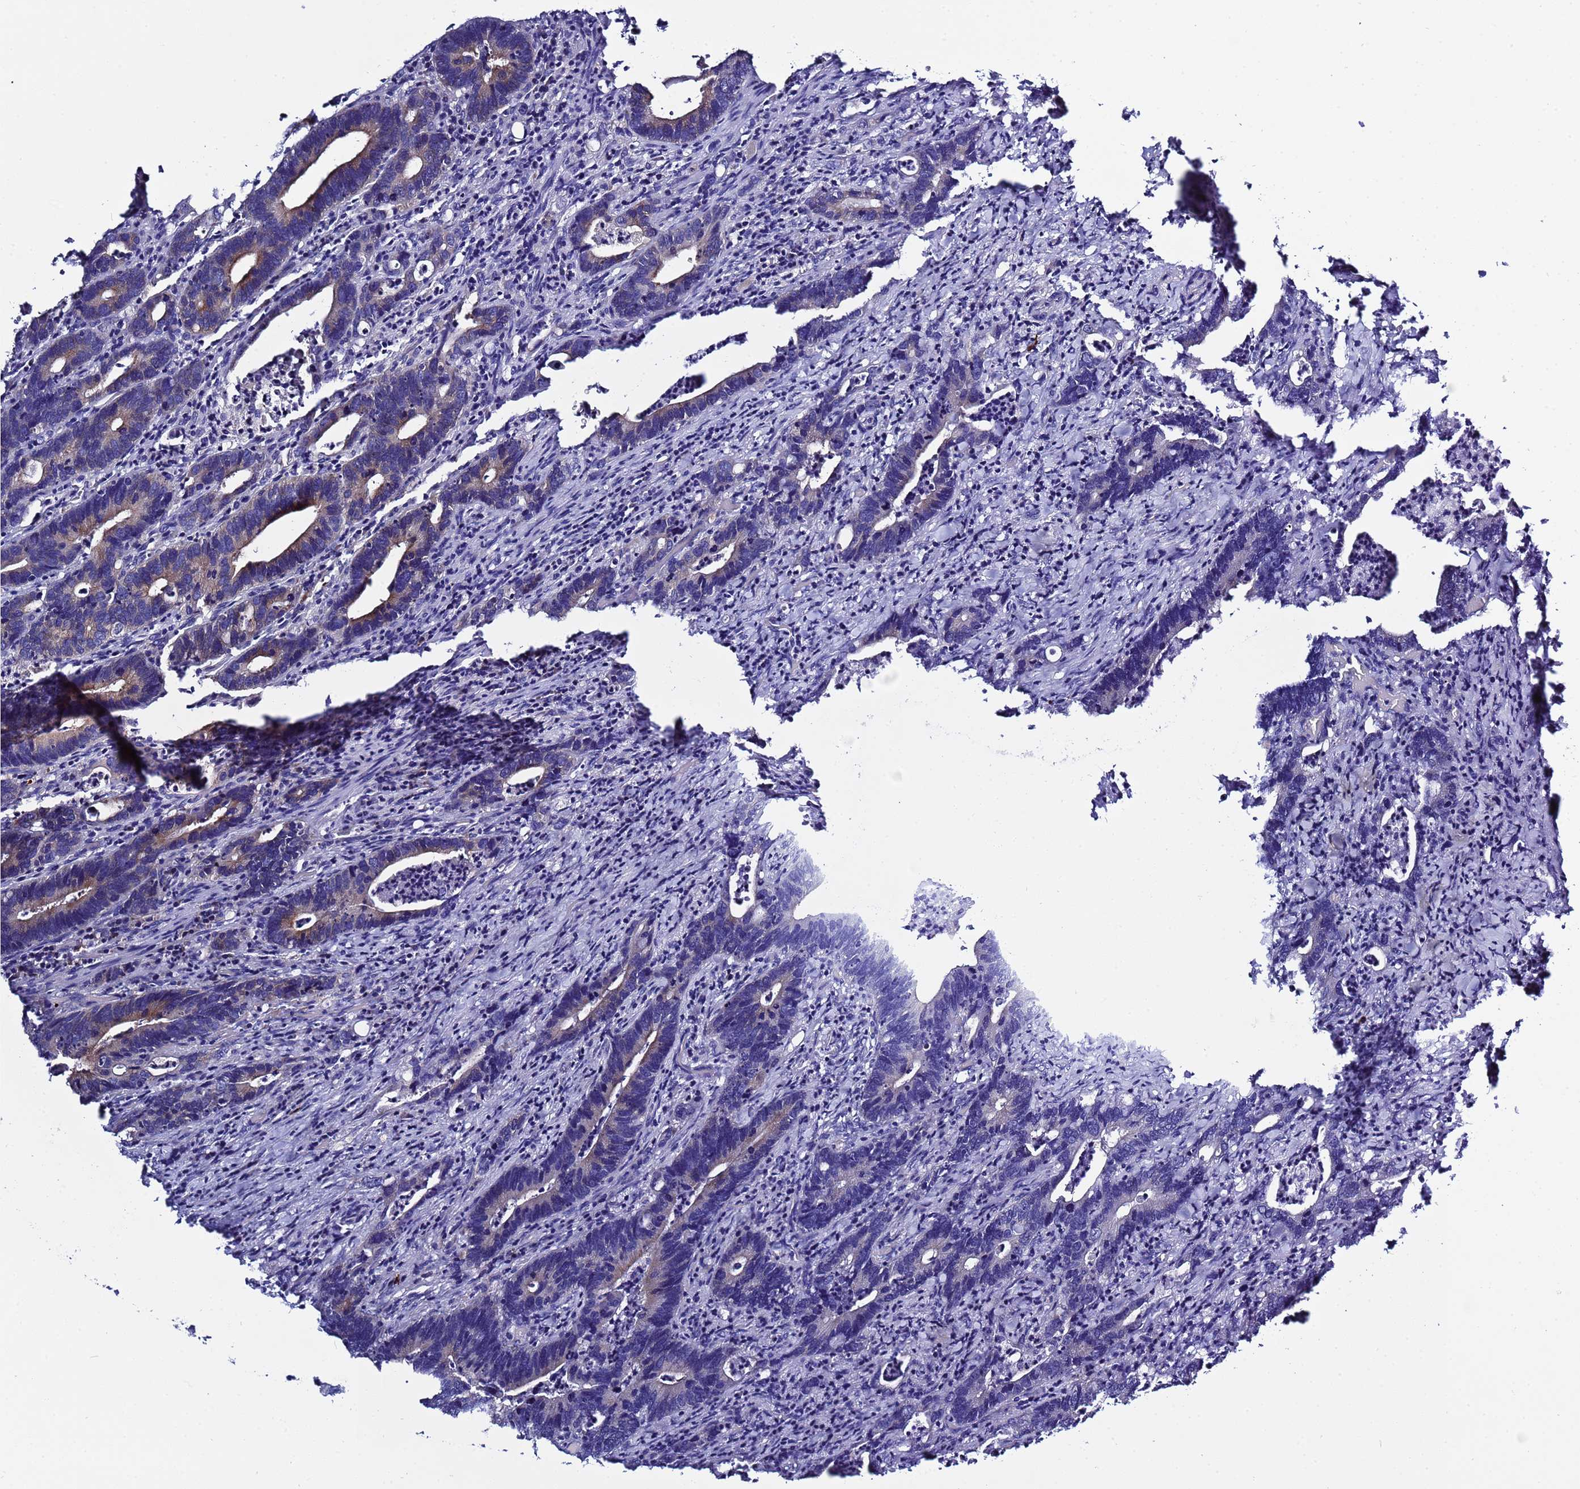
{"staining": {"intensity": "weak", "quantity": "<25%", "location": "cytoplasmic/membranous"}, "tissue": "colorectal cancer", "cell_type": "Tumor cells", "image_type": "cancer", "snomed": [{"axis": "morphology", "description": "Adenocarcinoma, NOS"}, {"axis": "topography", "description": "Colon"}], "caption": "Immunohistochemistry image of human colorectal cancer (adenocarcinoma) stained for a protein (brown), which shows no positivity in tumor cells.", "gene": "RC3H2", "patient": {"sex": "female", "age": 75}}